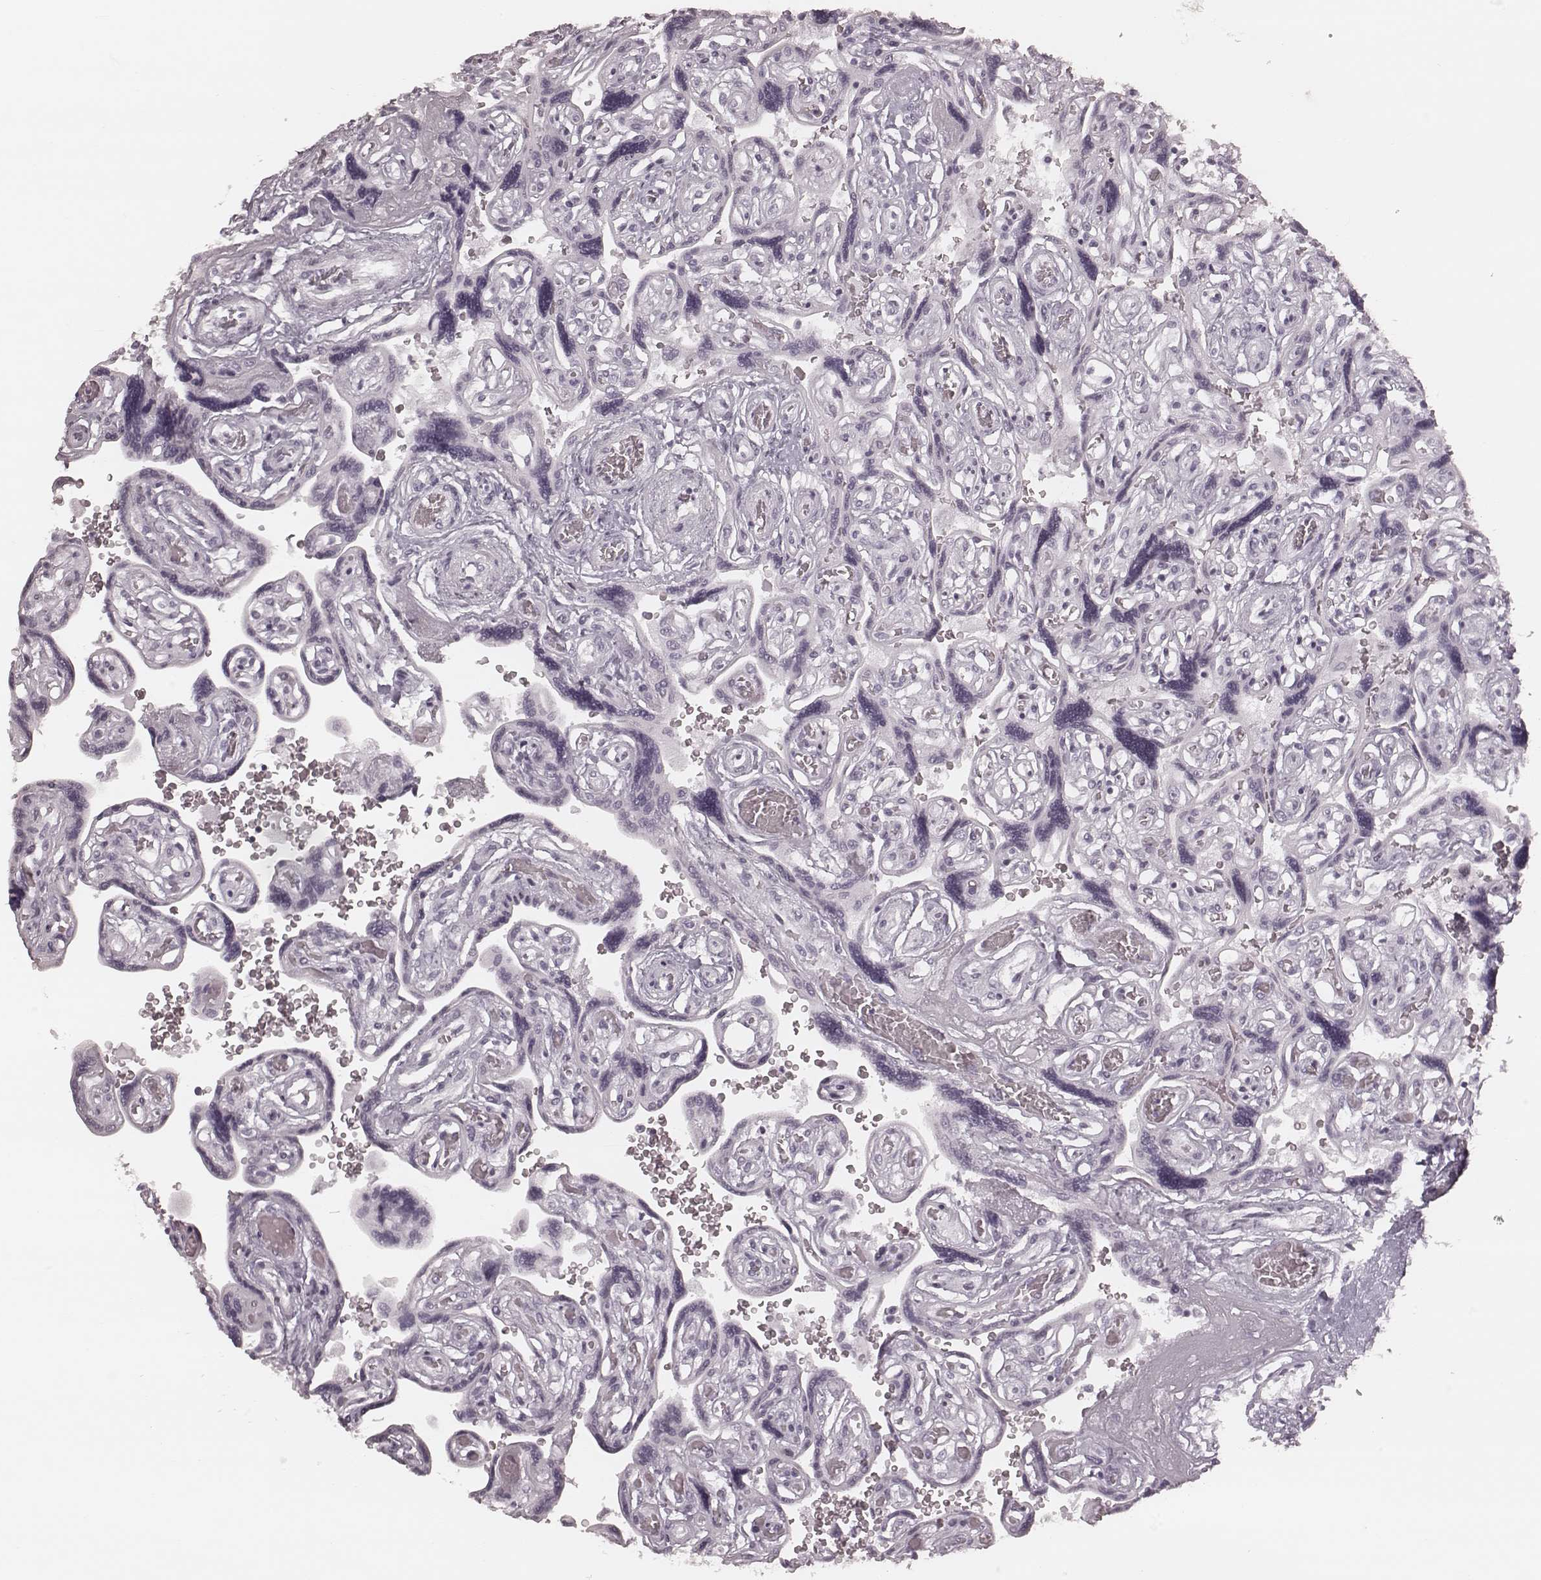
{"staining": {"intensity": "negative", "quantity": "none", "location": "none"}, "tissue": "placenta", "cell_type": "Decidual cells", "image_type": "normal", "snomed": [{"axis": "morphology", "description": "Normal tissue, NOS"}, {"axis": "topography", "description": "Placenta"}], "caption": "IHC micrograph of benign placenta: placenta stained with DAB demonstrates no significant protein positivity in decidual cells. The staining is performed using DAB brown chromogen with nuclei counter-stained in using hematoxylin.", "gene": "KRT74", "patient": {"sex": "female", "age": 32}}